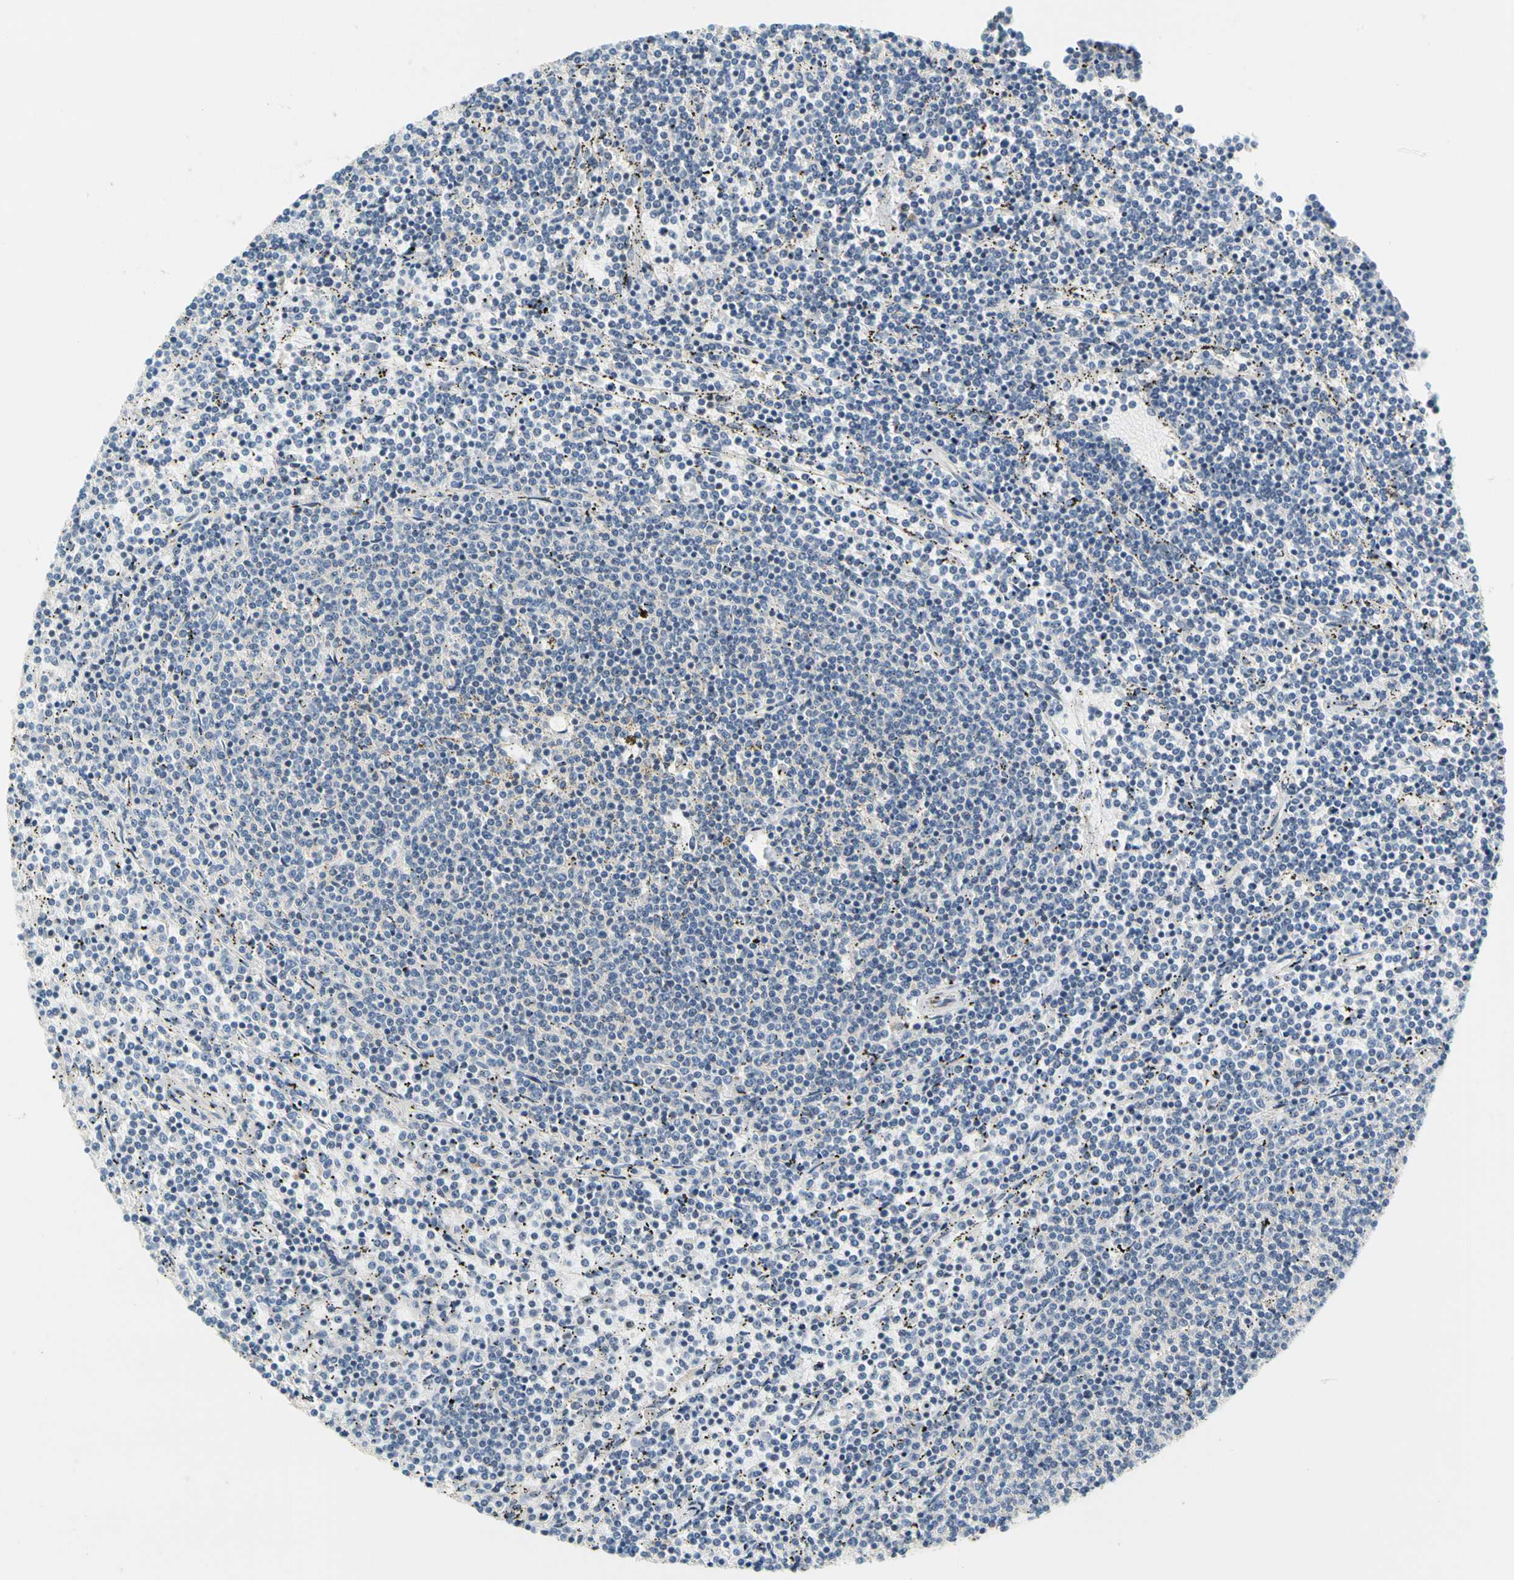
{"staining": {"intensity": "negative", "quantity": "none", "location": "none"}, "tissue": "lymphoma", "cell_type": "Tumor cells", "image_type": "cancer", "snomed": [{"axis": "morphology", "description": "Malignant lymphoma, non-Hodgkin's type, Low grade"}, {"axis": "topography", "description": "Spleen"}], "caption": "Tumor cells are negative for protein expression in human lymphoma. The staining was performed using DAB to visualize the protein expression in brown, while the nuclei were stained in blue with hematoxylin (Magnification: 20x).", "gene": "LRRC47", "patient": {"sex": "female", "age": 50}}